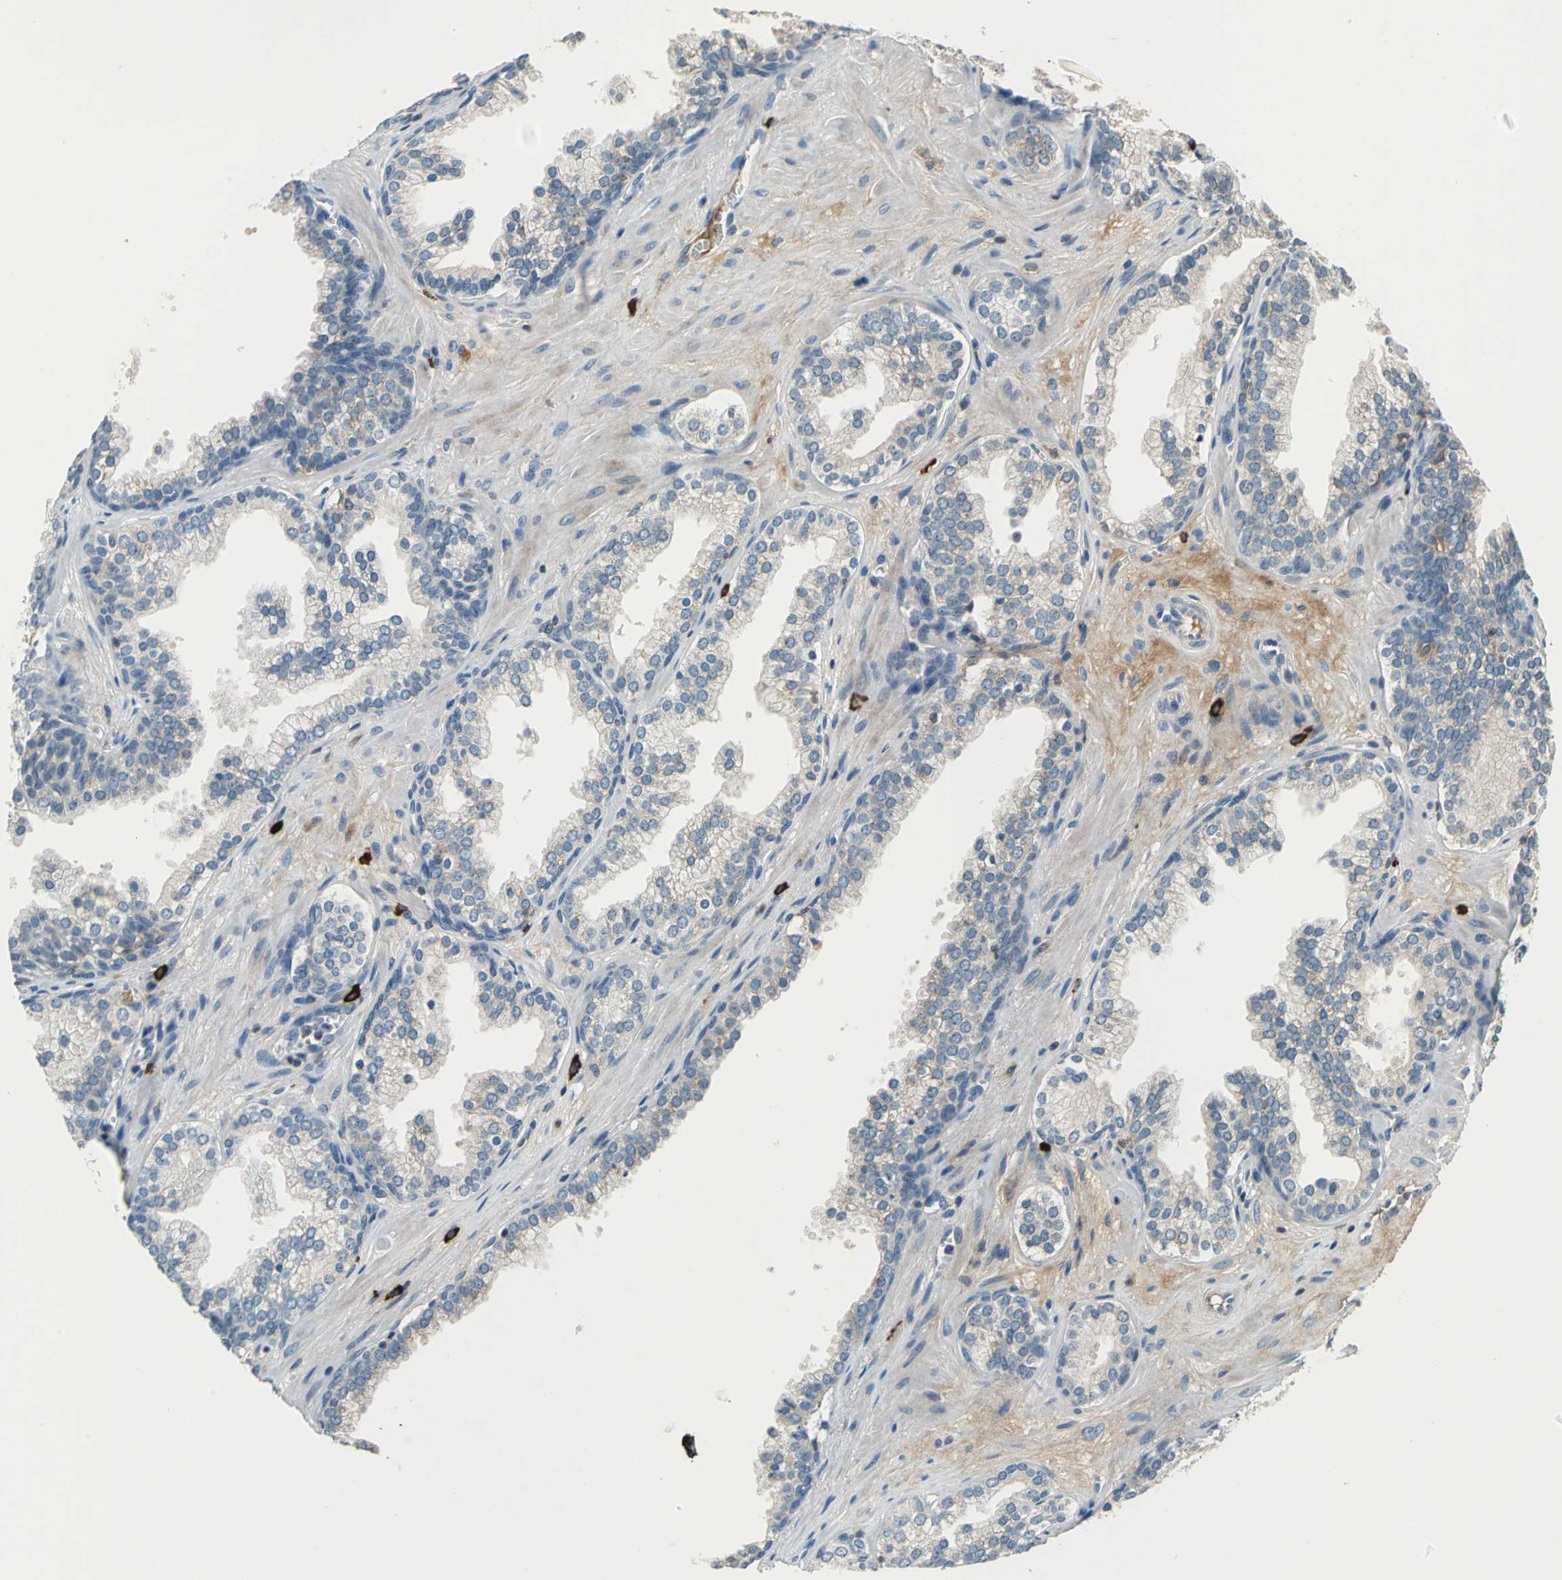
{"staining": {"intensity": "weak", "quantity": "<25%", "location": "cytoplasmic/membranous"}, "tissue": "prostate cancer", "cell_type": "Tumor cells", "image_type": "cancer", "snomed": [{"axis": "morphology", "description": "Adenocarcinoma, Low grade"}, {"axis": "topography", "description": "Prostate"}], "caption": "High magnification brightfield microscopy of low-grade adenocarcinoma (prostate) stained with DAB (brown) and counterstained with hematoxylin (blue): tumor cells show no significant staining. Nuclei are stained in blue.", "gene": "SLC19A2", "patient": {"sex": "male", "age": 57}}